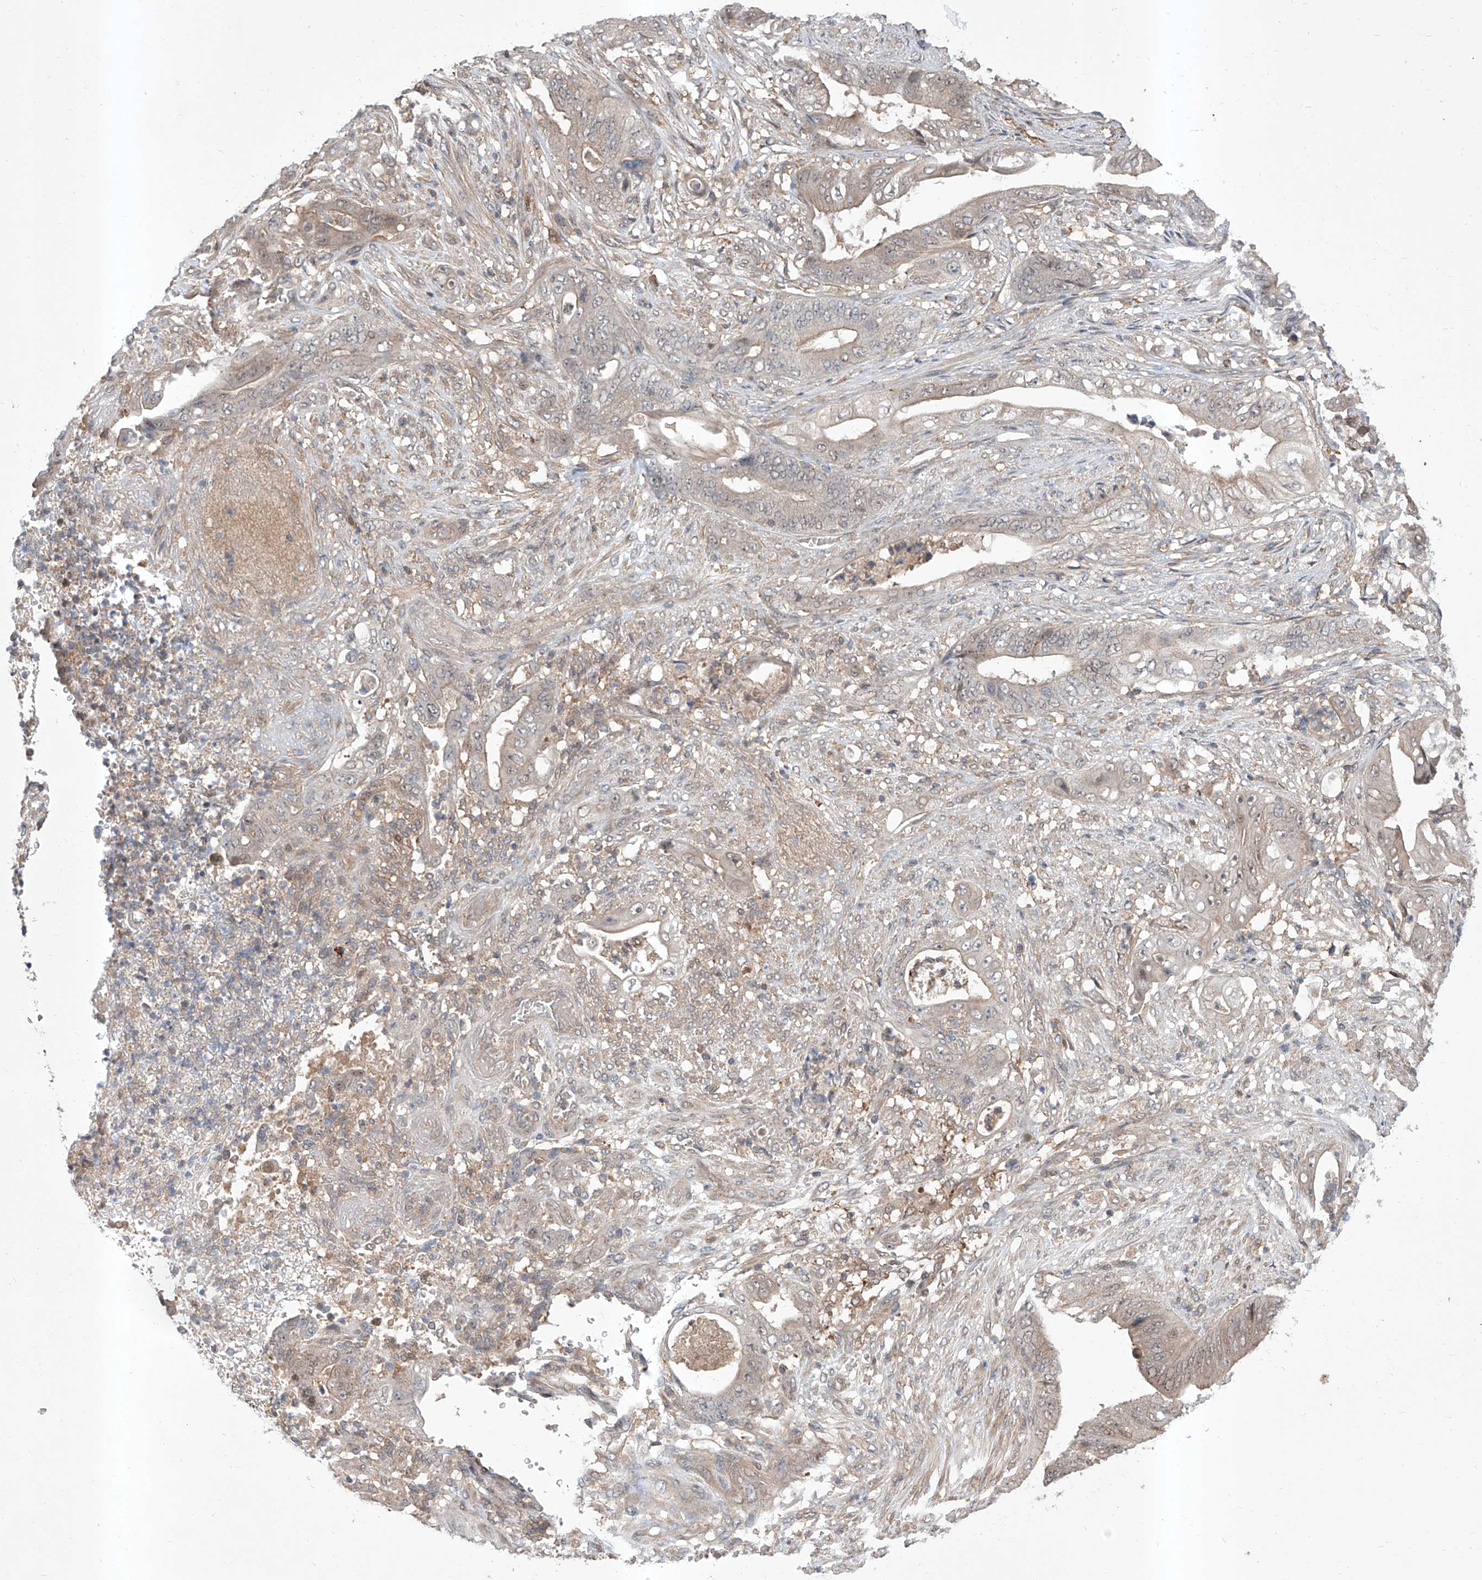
{"staining": {"intensity": "weak", "quantity": "<25%", "location": "cytoplasmic/membranous"}, "tissue": "stomach cancer", "cell_type": "Tumor cells", "image_type": "cancer", "snomed": [{"axis": "morphology", "description": "Adenocarcinoma, NOS"}, {"axis": "topography", "description": "Stomach"}], "caption": "This photomicrograph is of stomach cancer stained with immunohistochemistry to label a protein in brown with the nuclei are counter-stained blue. There is no expression in tumor cells.", "gene": "HOXC8", "patient": {"sex": "female", "age": 73}}